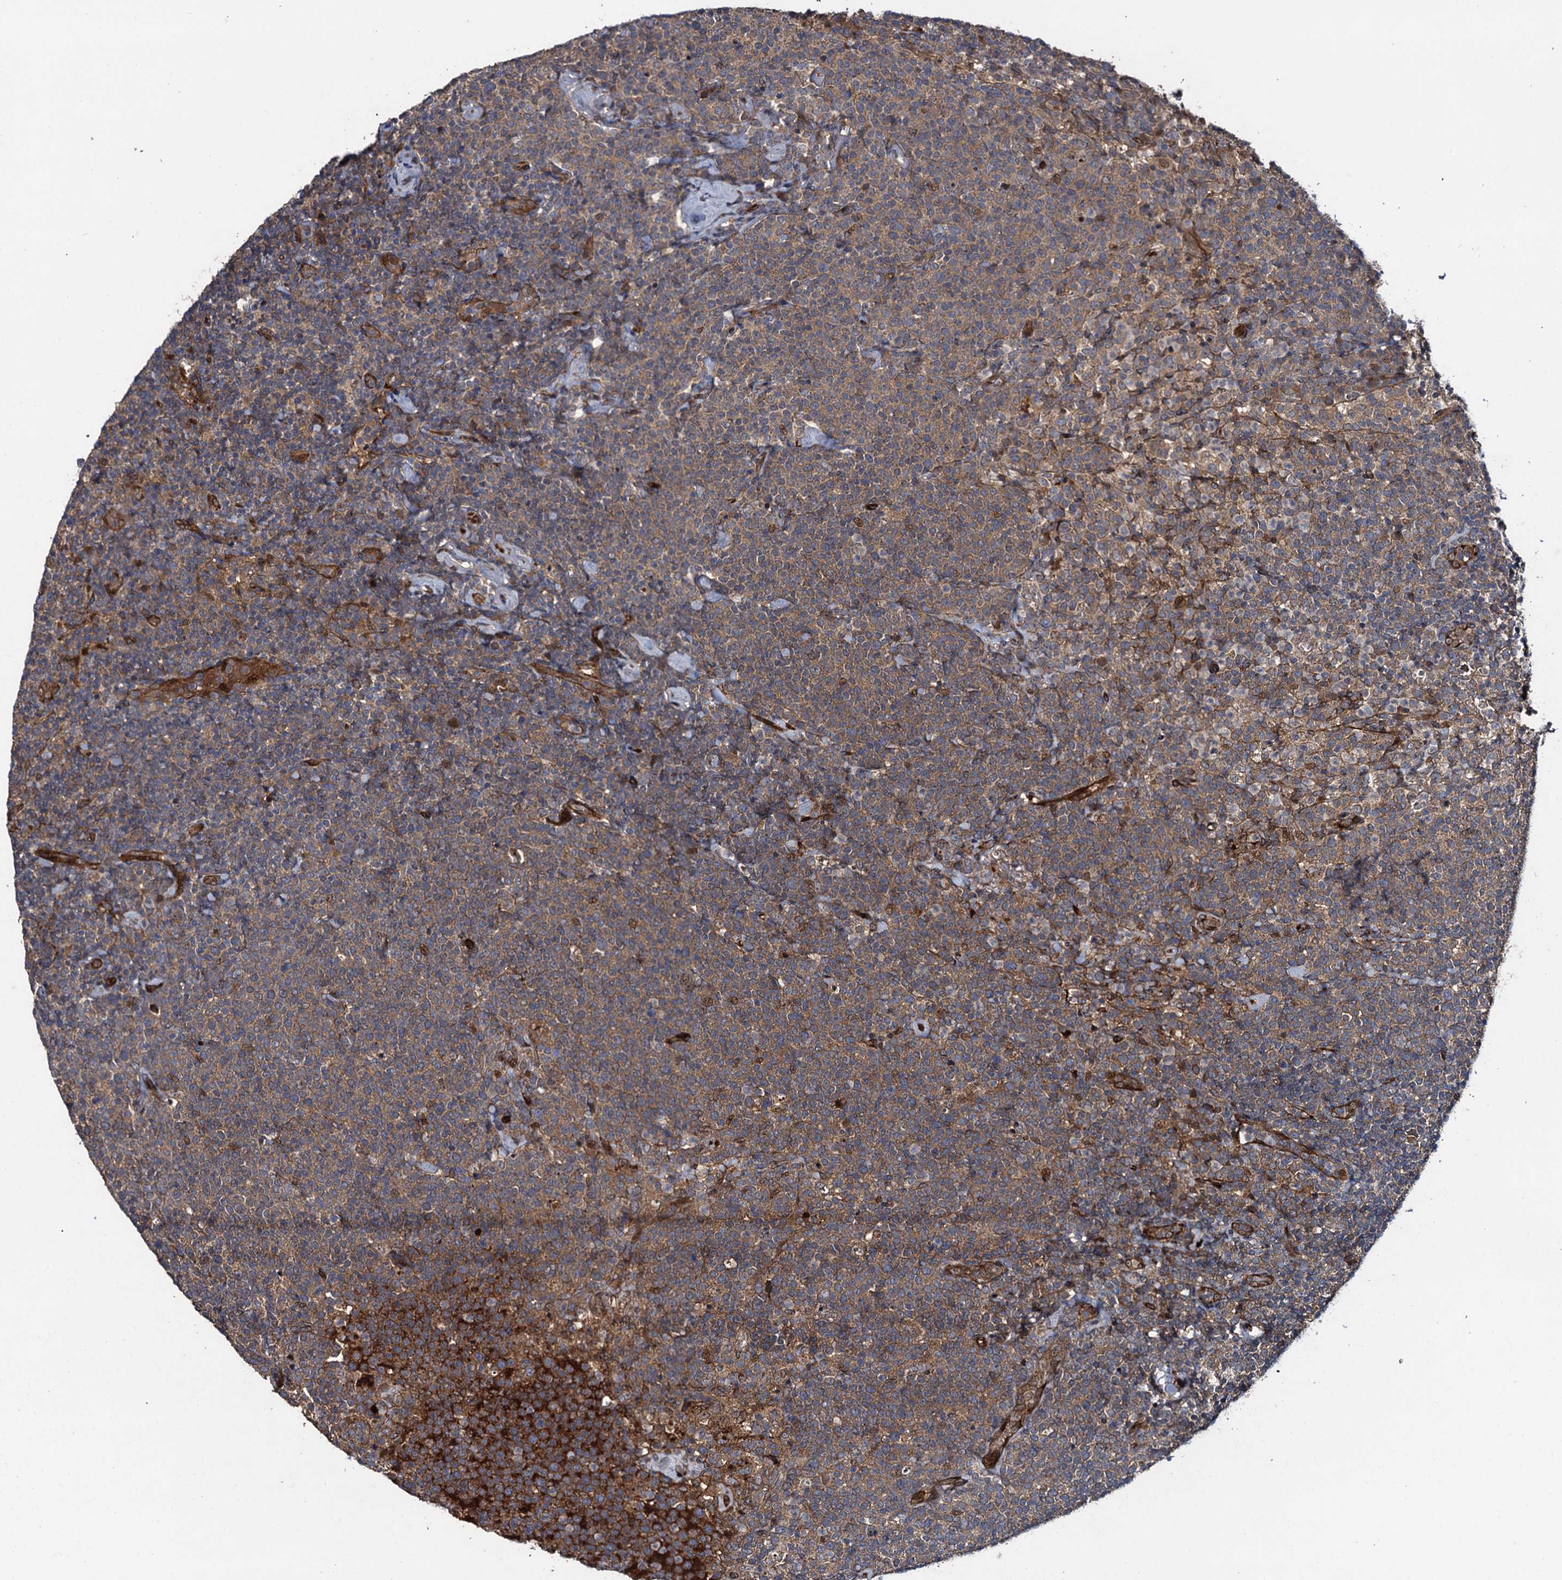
{"staining": {"intensity": "moderate", "quantity": ">75%", "location": "cytoplasmic/membranous"}, "tissue": "lymphoma", "cell_type": "Tumor cells", "image_type": "cancer", "snomed": [{"axis": "morphology", "description": "Malignant lymphoma, non-Hodgkin's type, High grade"}, {"axis": "topography", "description": "Lymph node"}], "caption": "DAB (3,3'-diaminobenzidine) immunohistochemical staining of lymphoma displays moderate cytoplasmic/membranous protein expression in approximately >75% of tumor cells.", "gene": "RHOBTB1", "patient": {"sex": "male", "age": 61}}